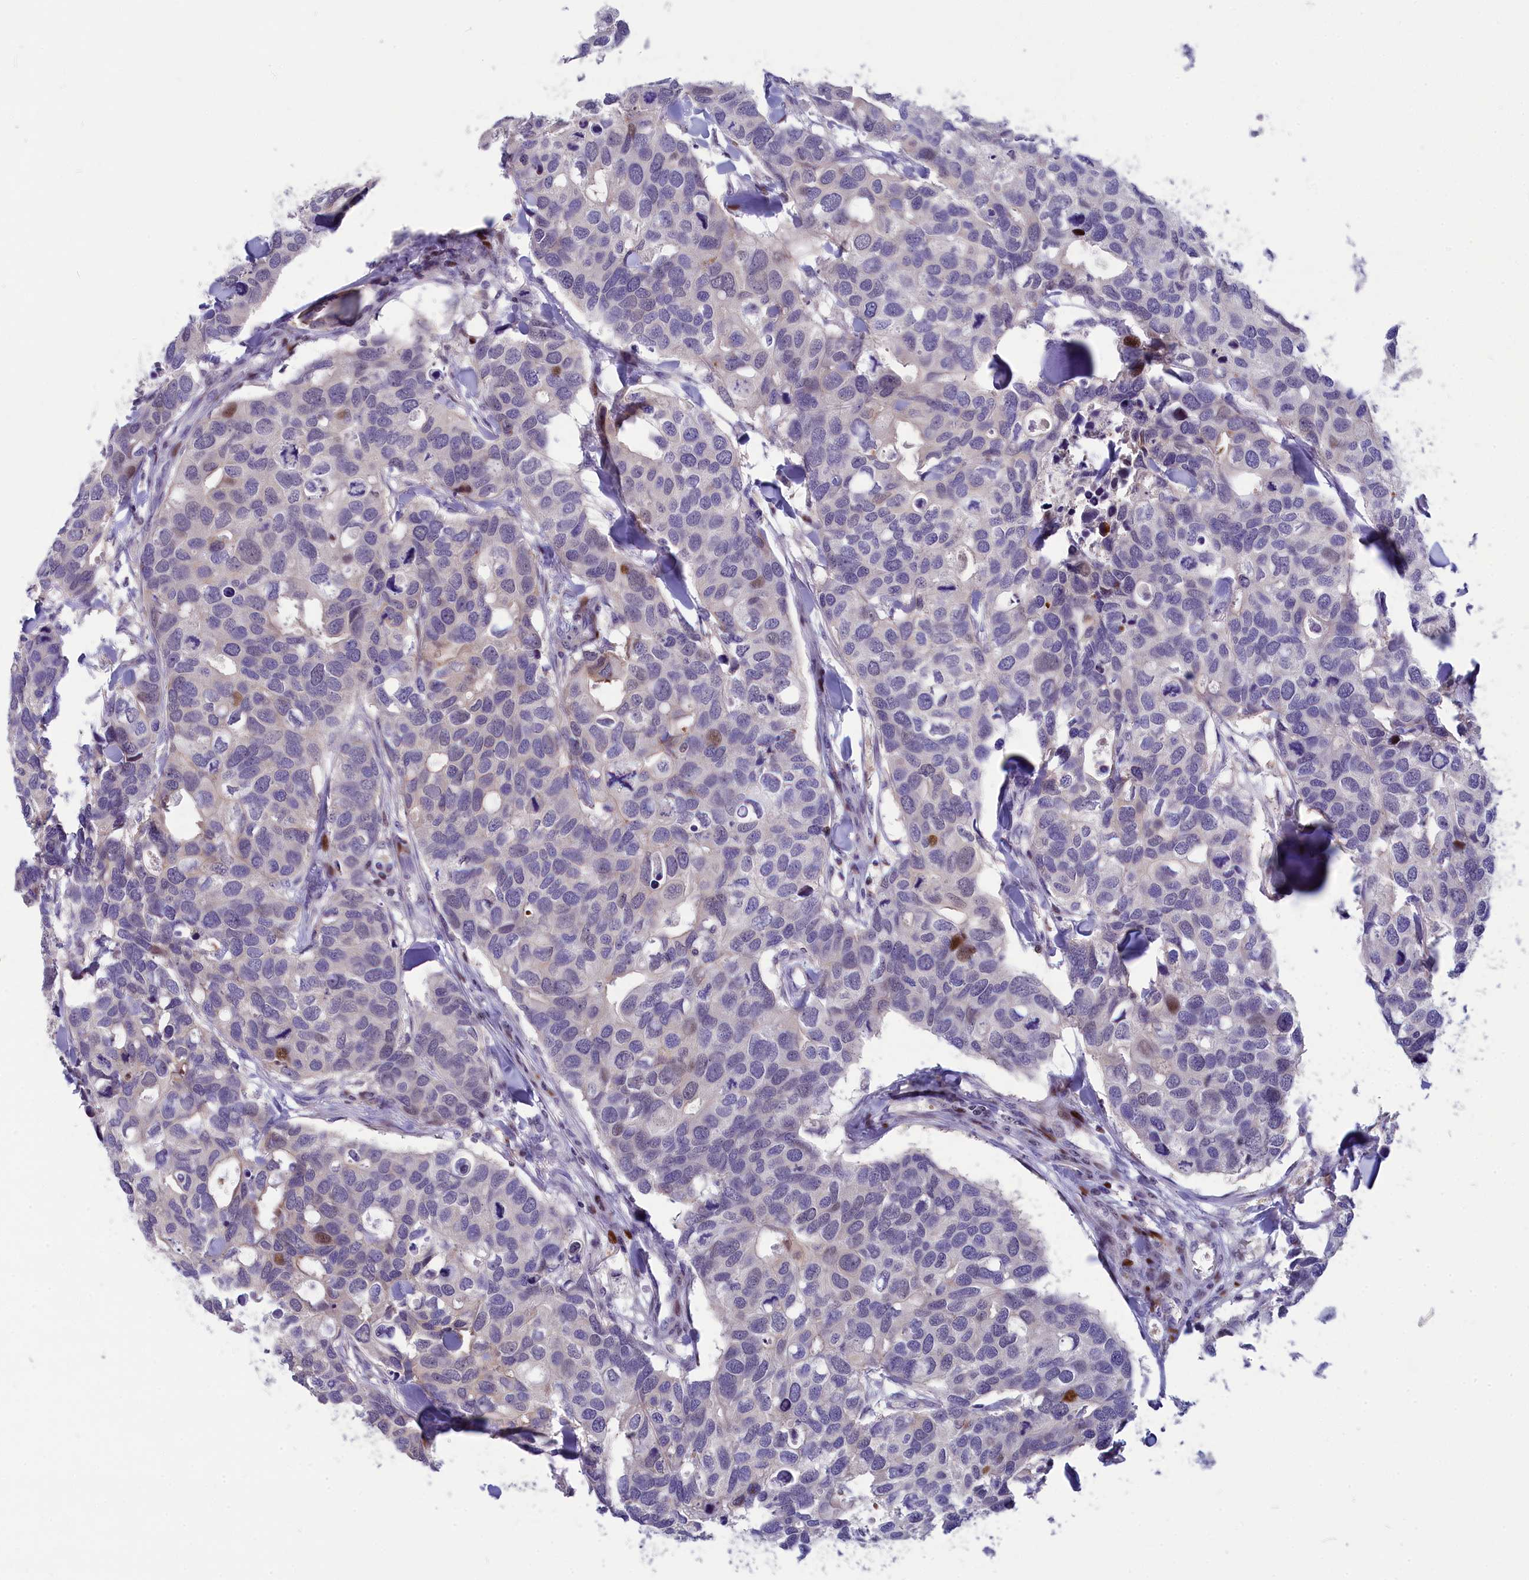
{"staining": {"intensity": "moderate", "quantity": "<25%", "location": "nuclear"}, "tissue": "breast cancer", "cell_type": "Tumor cells", "image_type": "cancer", "snomed": [{"axis": "morphology", "description": "Duct carcinoma"}, {"axis": "topography", "description": "Breast"}], "caption": "High-power microscopy captured an immunohistochemistry histopathology image of breast cancer, revealing moderate nuclear positivity in approximately <25% of tumor cells. (brown staining indicates protein expression, while blue staining denotes nuclei).", "gene": "NKPD1", "patient": {"sex": "female", "age": 83}}